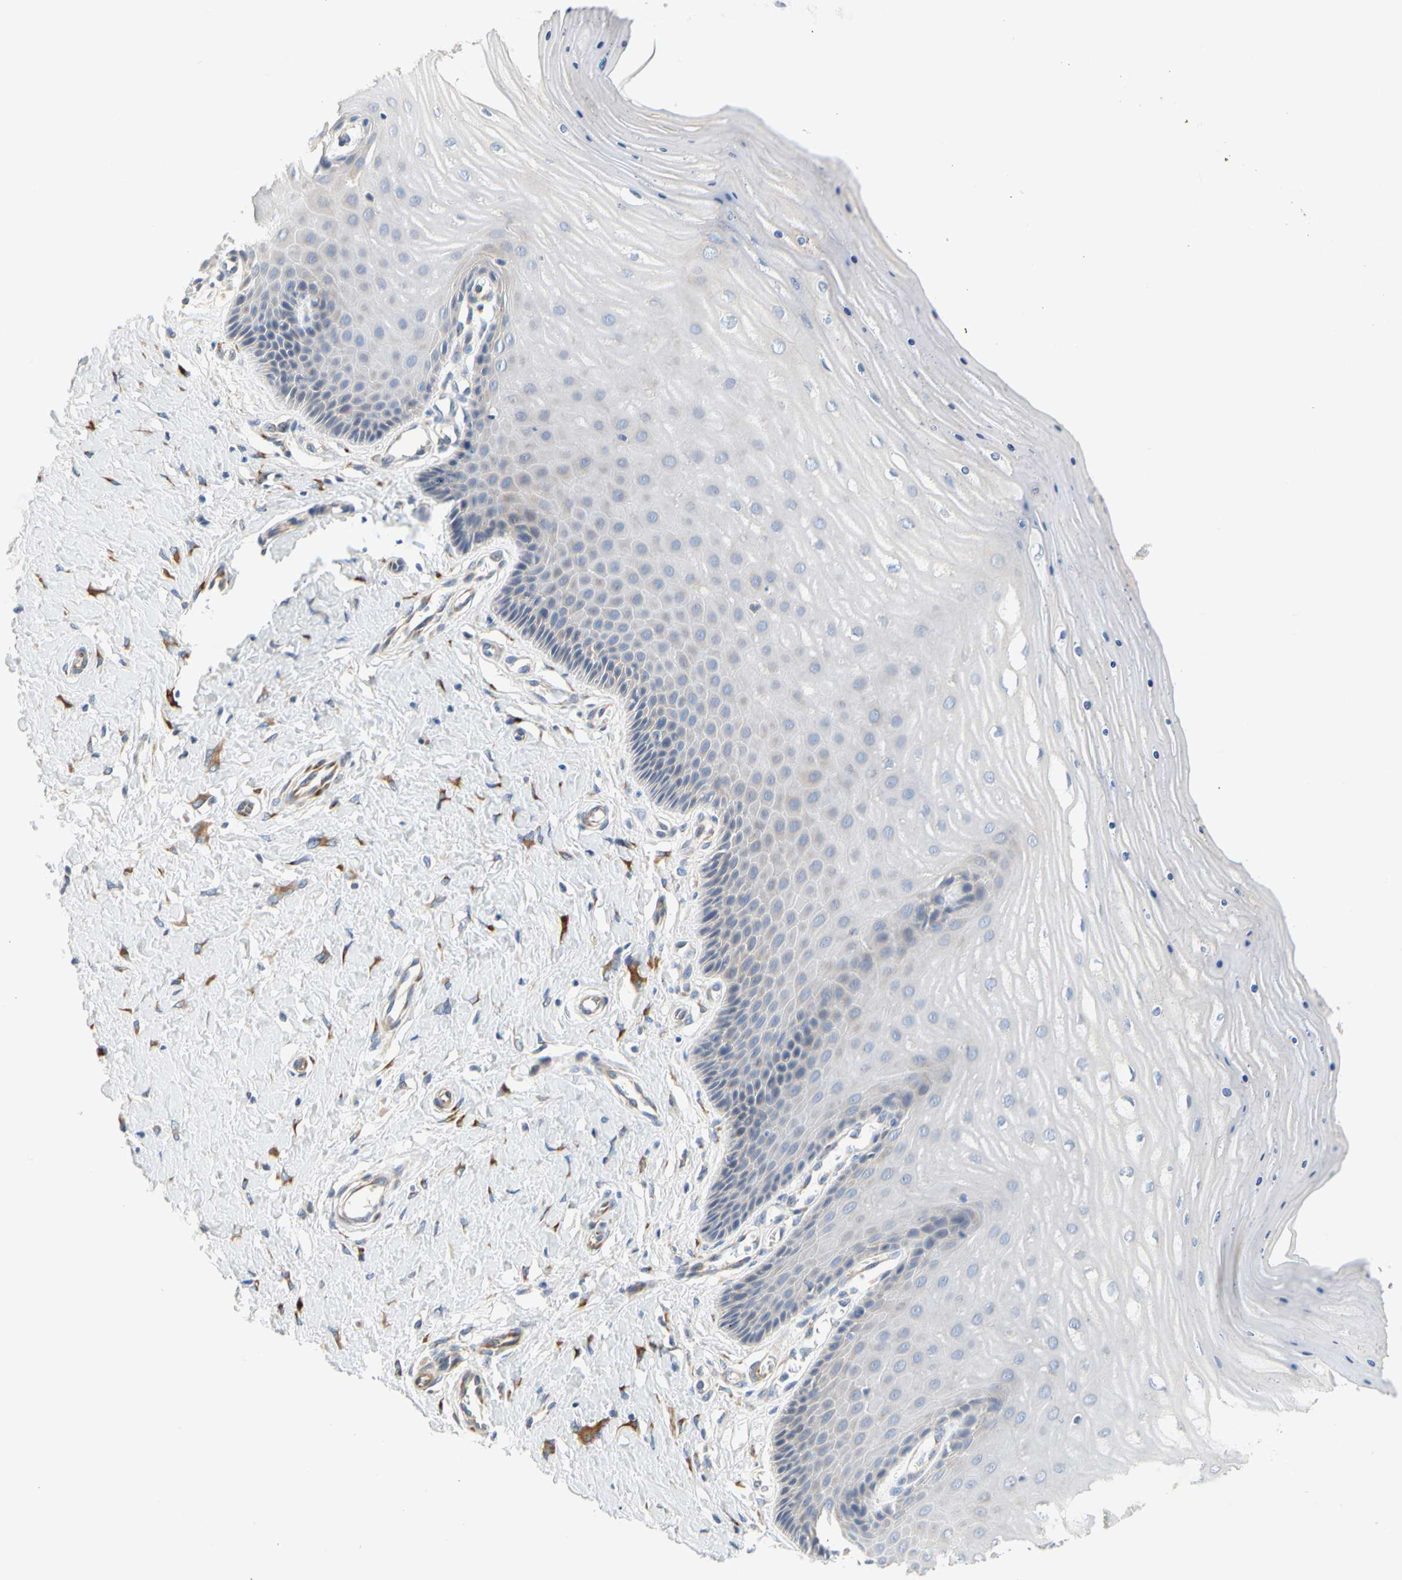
{"staining": {"intensity": "weak", "quantity": "<25%", "location": "cytoplasmic/membranous"}, "tissue": "cervix", "cell_type": "Glandular cells", "image_type": "normal", "snomed": [{"axis": "morphology", "description": "Normal tissue, NOS"}, {"axis": "topography", "description": "Cervix"}], "caption": "Immunohistochemistry of benign human cervix shows no positivity in glandular cells.", "gene": "ZNF236", "patient": {"sex": "female", "age": 55}}